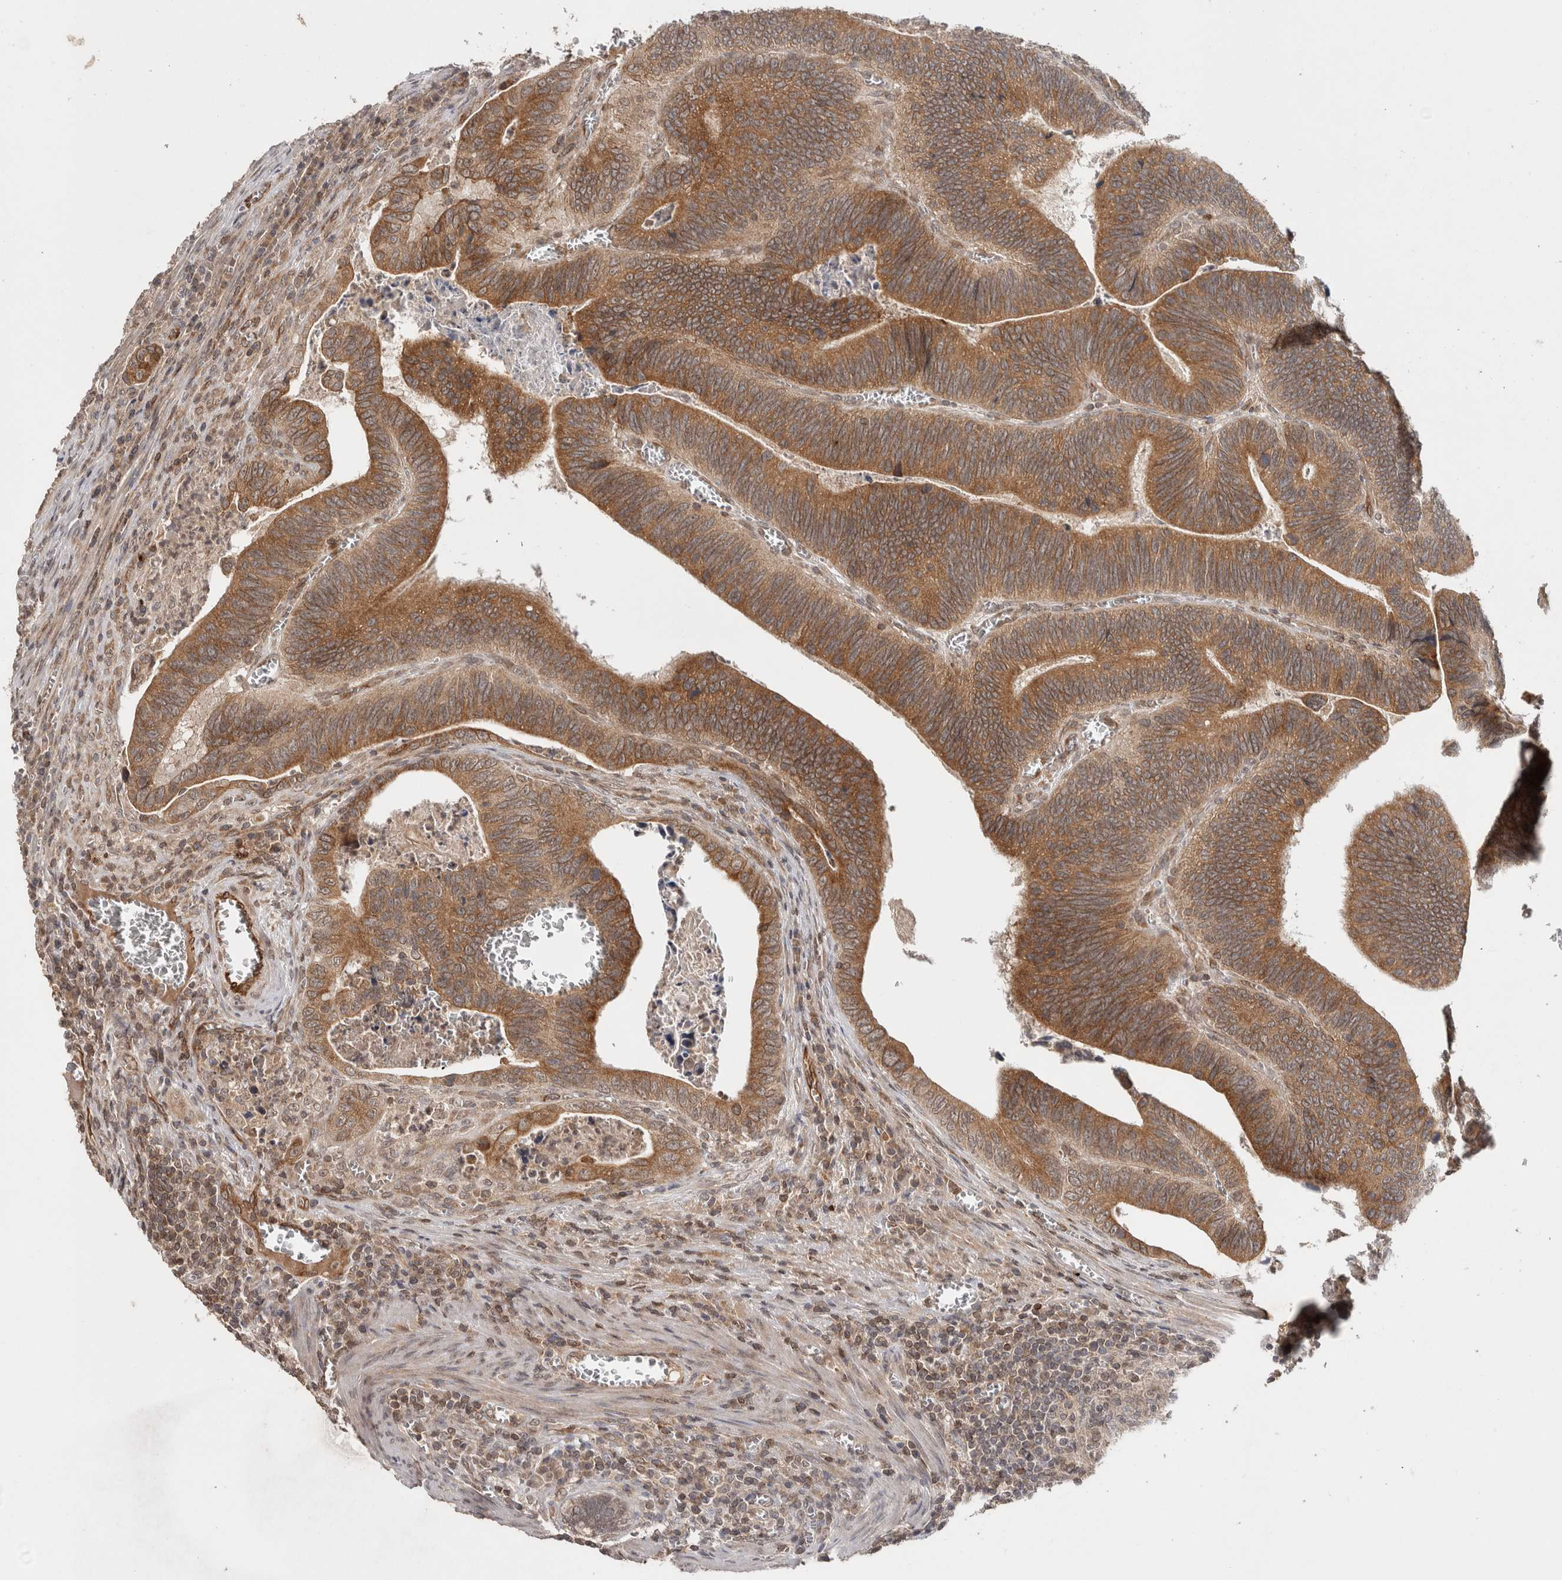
{"staining": {"intensity": "moderate", "quantity": ">75%", "location": "cytoplasmic/membranous"}, "tissue": "colorectal cancer", "cell_type": "Tumor cells", "image_type": "cancer", "snomed": [{"axis": "morphology", "description": "Inflammation, NOS"}, {"axis": "morphology", "description": "Adenocarcinoma, NOS"}, {"axis": "topography", "description": "Colon"}], "caption": "Adenocarcinoma (colorectal) was stained to show a protein in brown. There is medium levels of moderate cytoplasmic/membranous positivity in approximately >75% of tumor cells.", "gene": "HMOX2", "patient": {"sex": "male", "age": 72}}